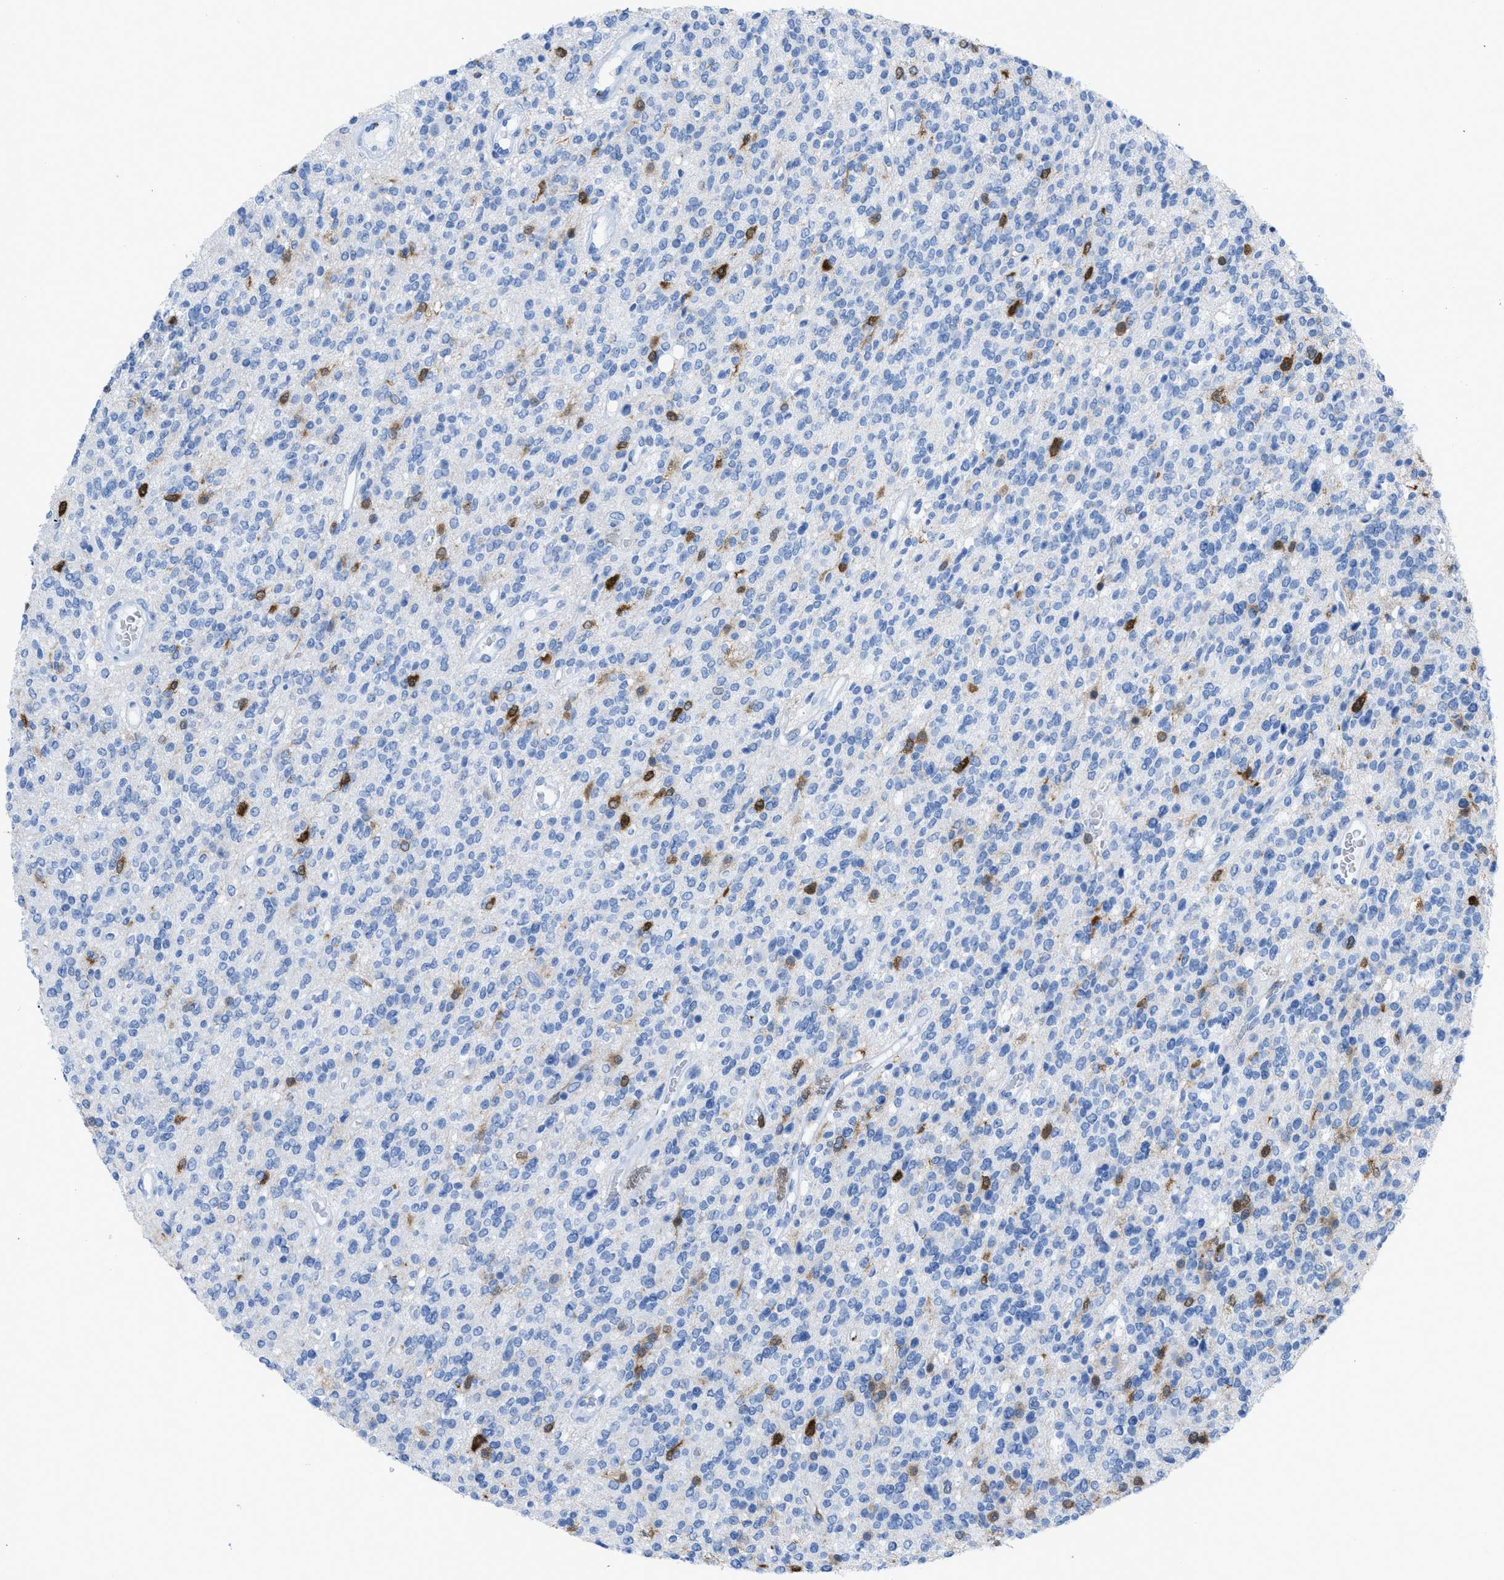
{"staining": {"intensity": "strong", "quantity": "<25%", "location": "cytoplasmic/membranous,nuclear"}, "tissue": "glioma", "cell_type": "Tumor cells", "image_type": "cancer", "snomed": [{"axis": "morphology", "description": "Glioma, malignant, High grade"}, {"axis": "topography", "description": "Brain"}], "caption": "IHC staining of malignant glioma (high-grade), which exhibits medium levels of strong cytoplasmic/membranous and nuclear staining in approximately <25% of tumor cells indicating strong cytoplasmic/membranous and nuclear protein positivity. The staining was performed using DAB (brown) for protein detection and nuclei were counterstained in hematoxylin (blue).", "gene": "CDKN2A", "patient": {"sex": "male", "age": 34}}